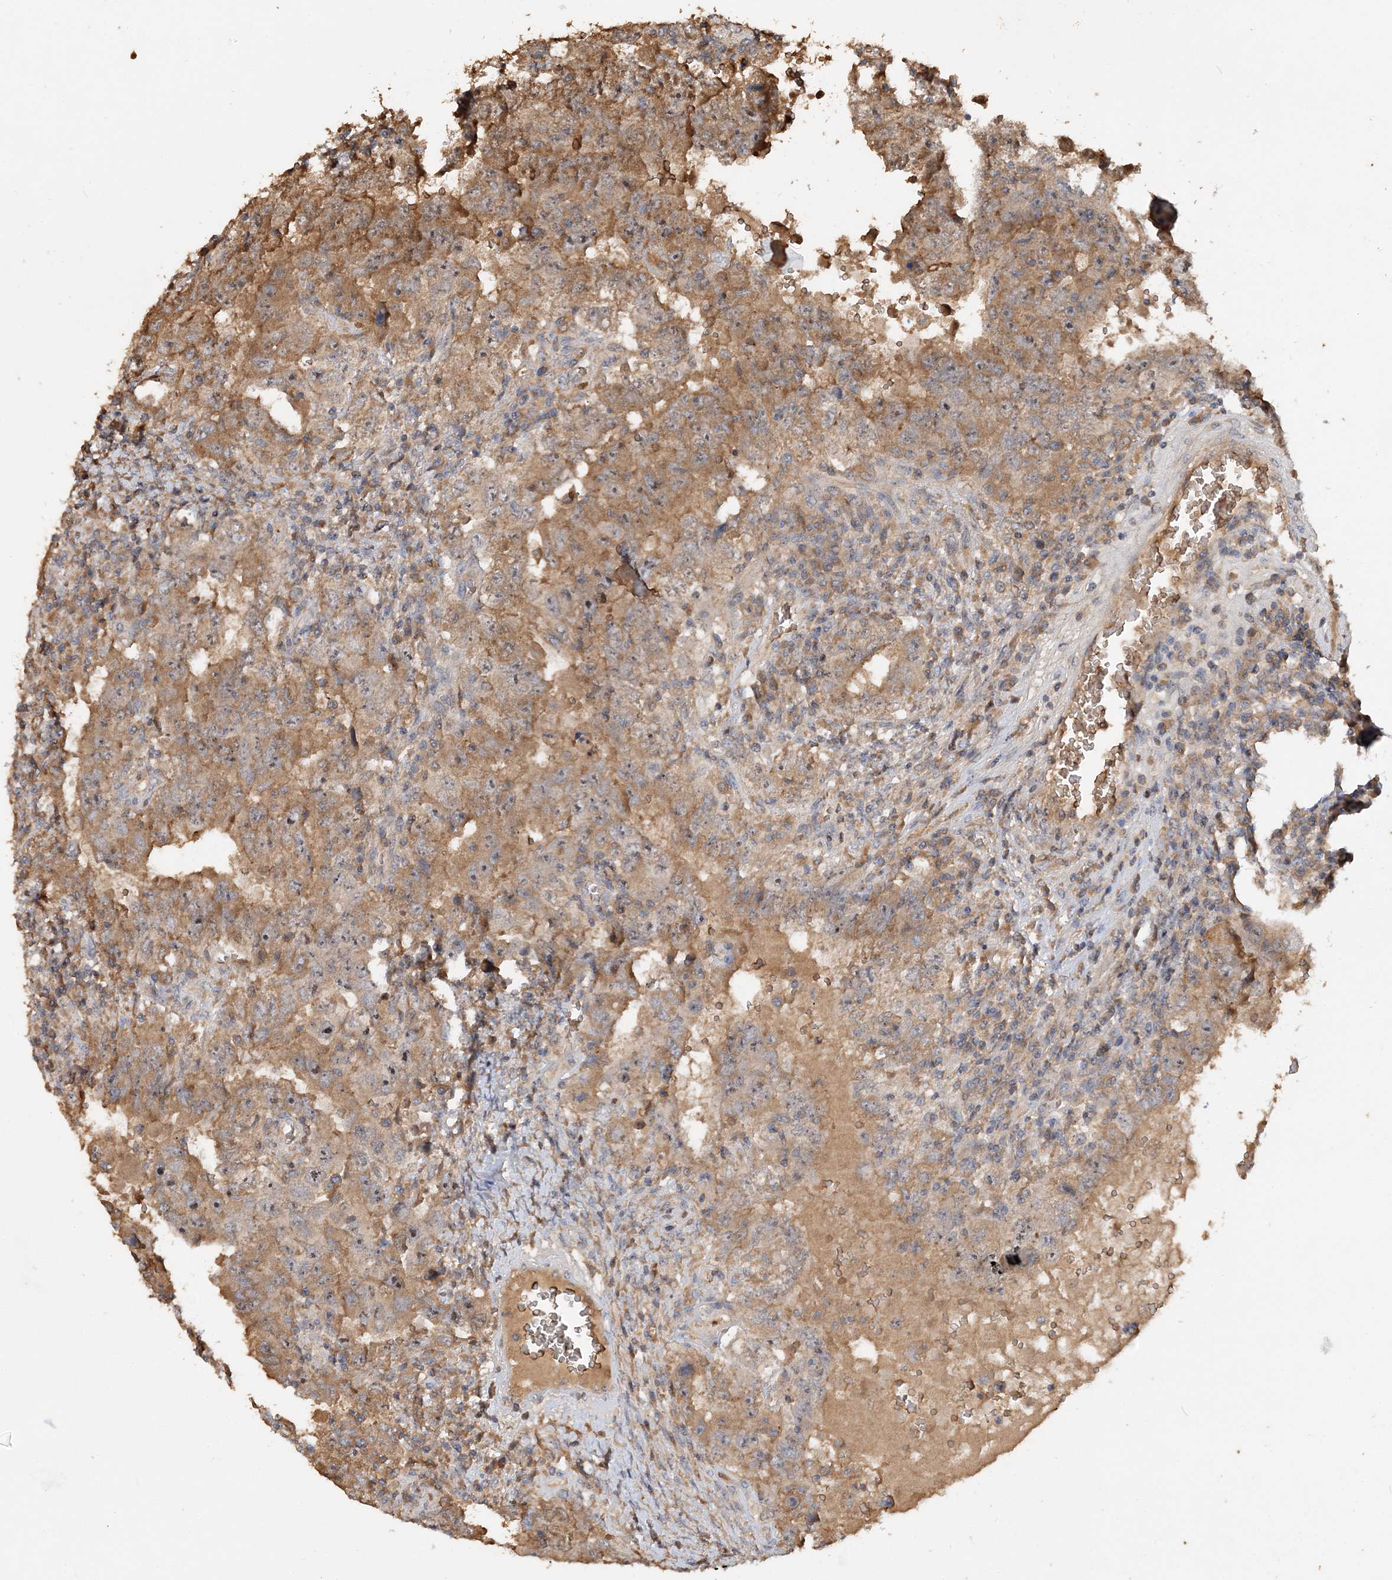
{"staining": {"intensity": "moderate", "quantity": ">75%", "location": "cytoplasmic/membranous"}, "tissue": "testis cancer", "cell_type": "Tumor cells", "image_type": "cancer", "snomed": [{"axis": "morphology", "description": "Carcinoma, Embryonal, NOS"}, {"axis": "topography", "description": "Testis"}], "caption": "Immunohistochemical staining of human testis cancer (embryonal carcinoma) displays medium levels of moderate cytoplasmic/membranous positivity in approximately >75% of tumor cells.", "gene": "GRINA", "patient": {"sex": "male", "age": 26}}